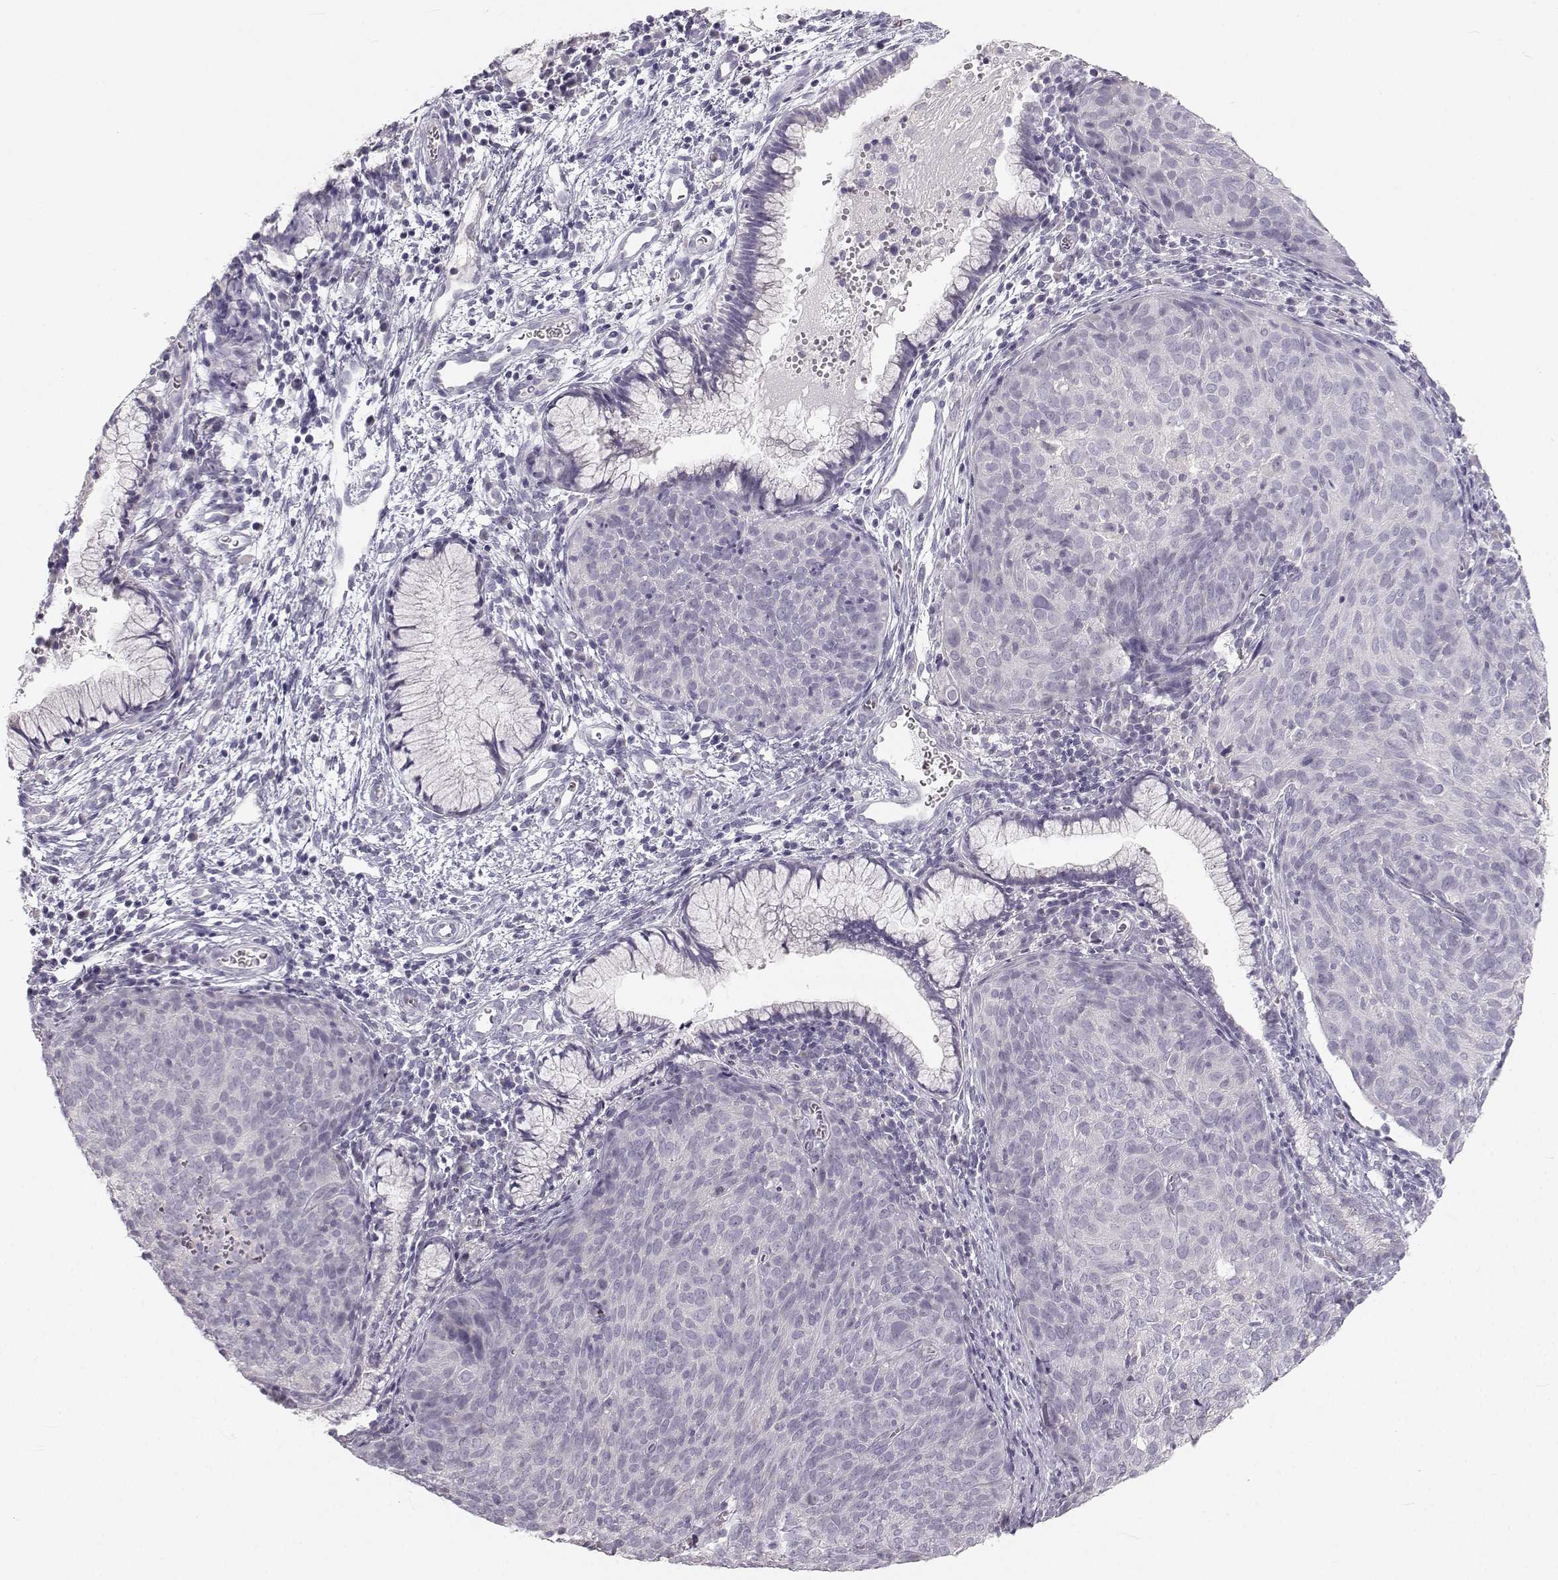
{"staining": {"intensity": "negative", "quantity": "none", "location": "none"}, "tissue": "cervical cancer", "cell_type": "Tumor cells", "image_type": "cancer", "snomed": [{"axis": "morphology", "description": "Squamous cell carcinoma, NOS"}, {"axis": "topography", "description": "Cervix"}], "caption": "Immunohistochemistry (IHC) image of neoplastic tissue: human cervical cancer (squamous cell carcinoma) stained with DAB shows no significant protein positivity in tumor cells.", "gene": "OIP5", "patient": {"sex": "female", "age": 39}}